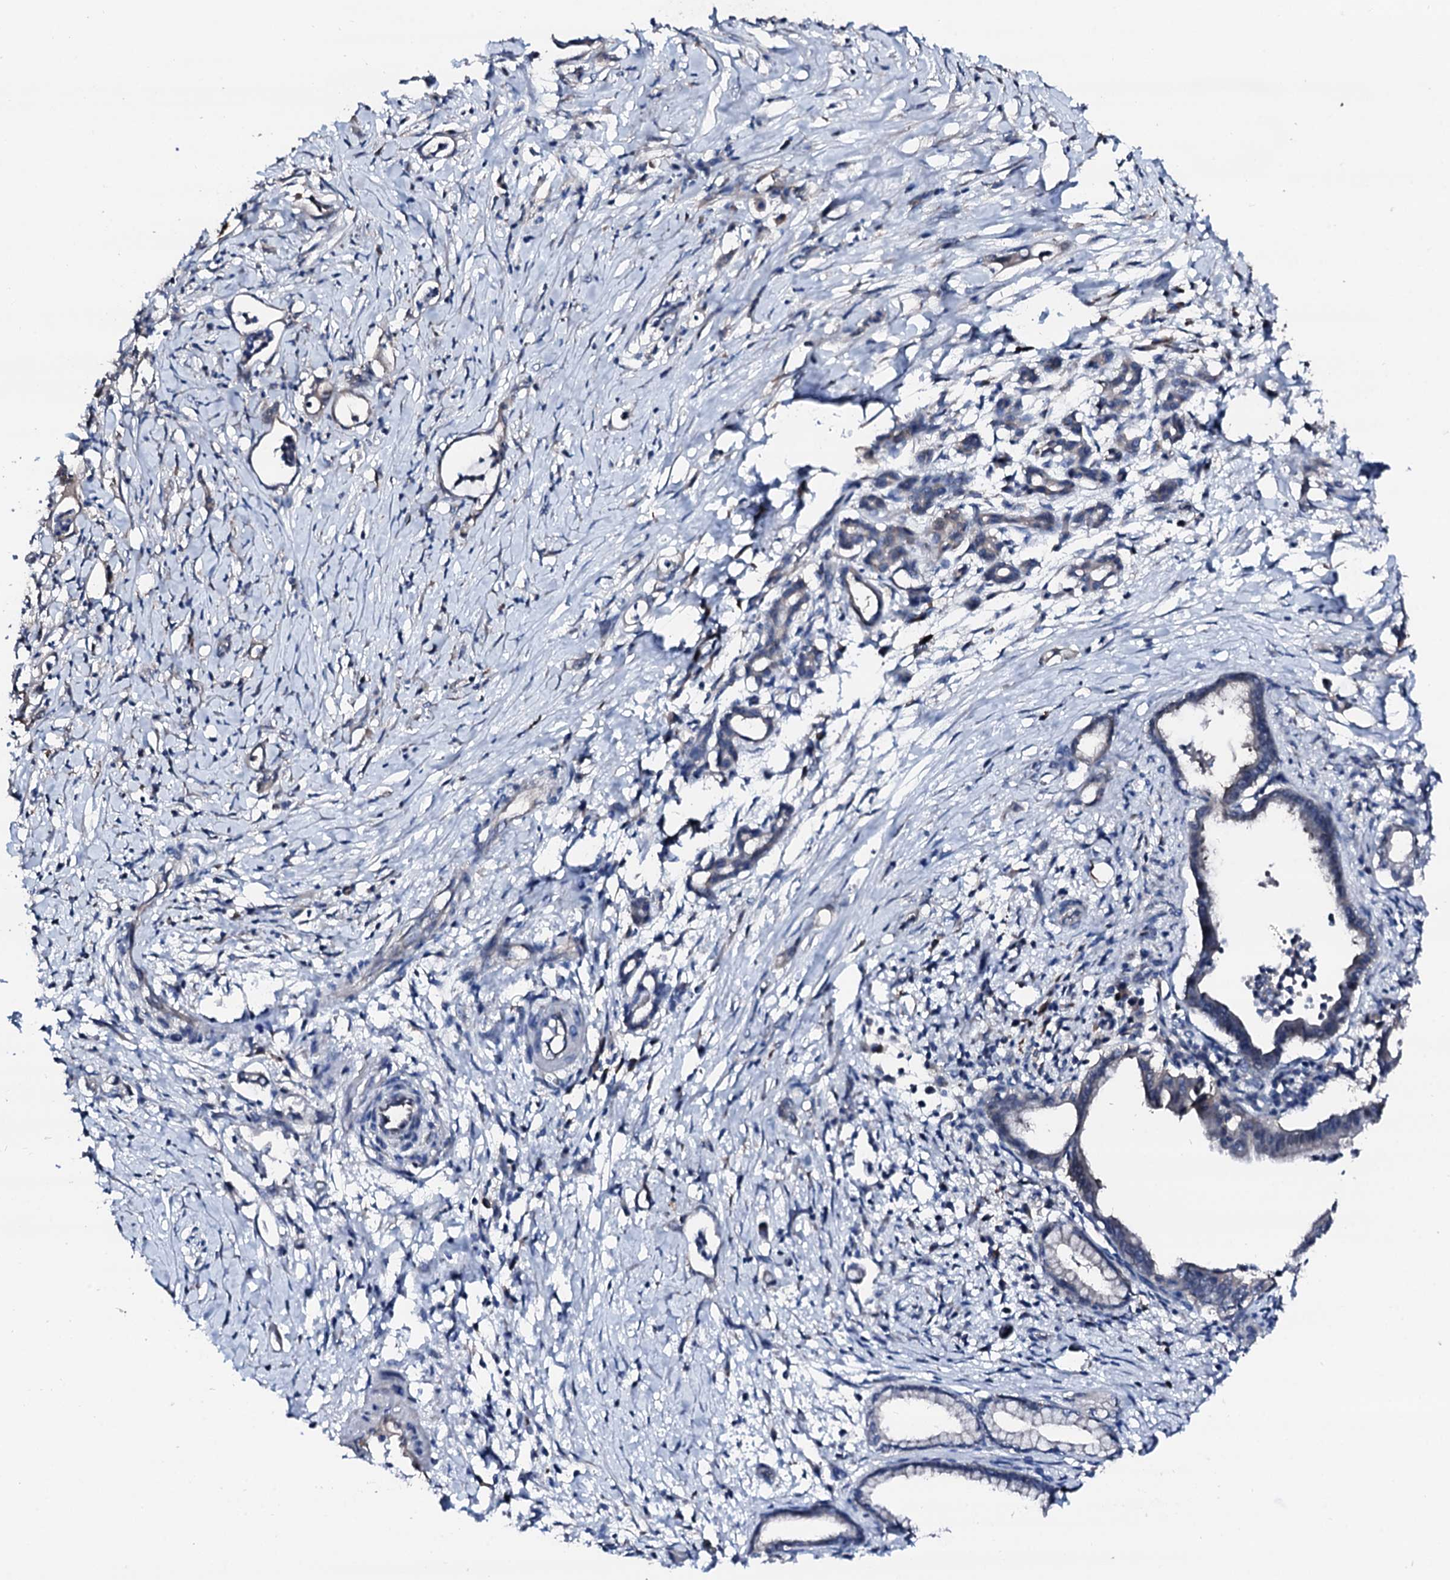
{"staining": {"intensity": "negative", "quantity": "none", "location": "none"}, "tissue": "pancreatic cancer", "cell_type": "Tumor cells", "image_type": "cancer", "snomed": [{"axis": "morphology", "description": "Adenocarcinoma, NOS"}, {"axis": "topography", "description": "Pancreas"}], "caption": "Tumor cells show no significant protein staining in pancreatic cancer.", "gene": "TRAFD1", "patient": {"sex": "female", "age": 55}}